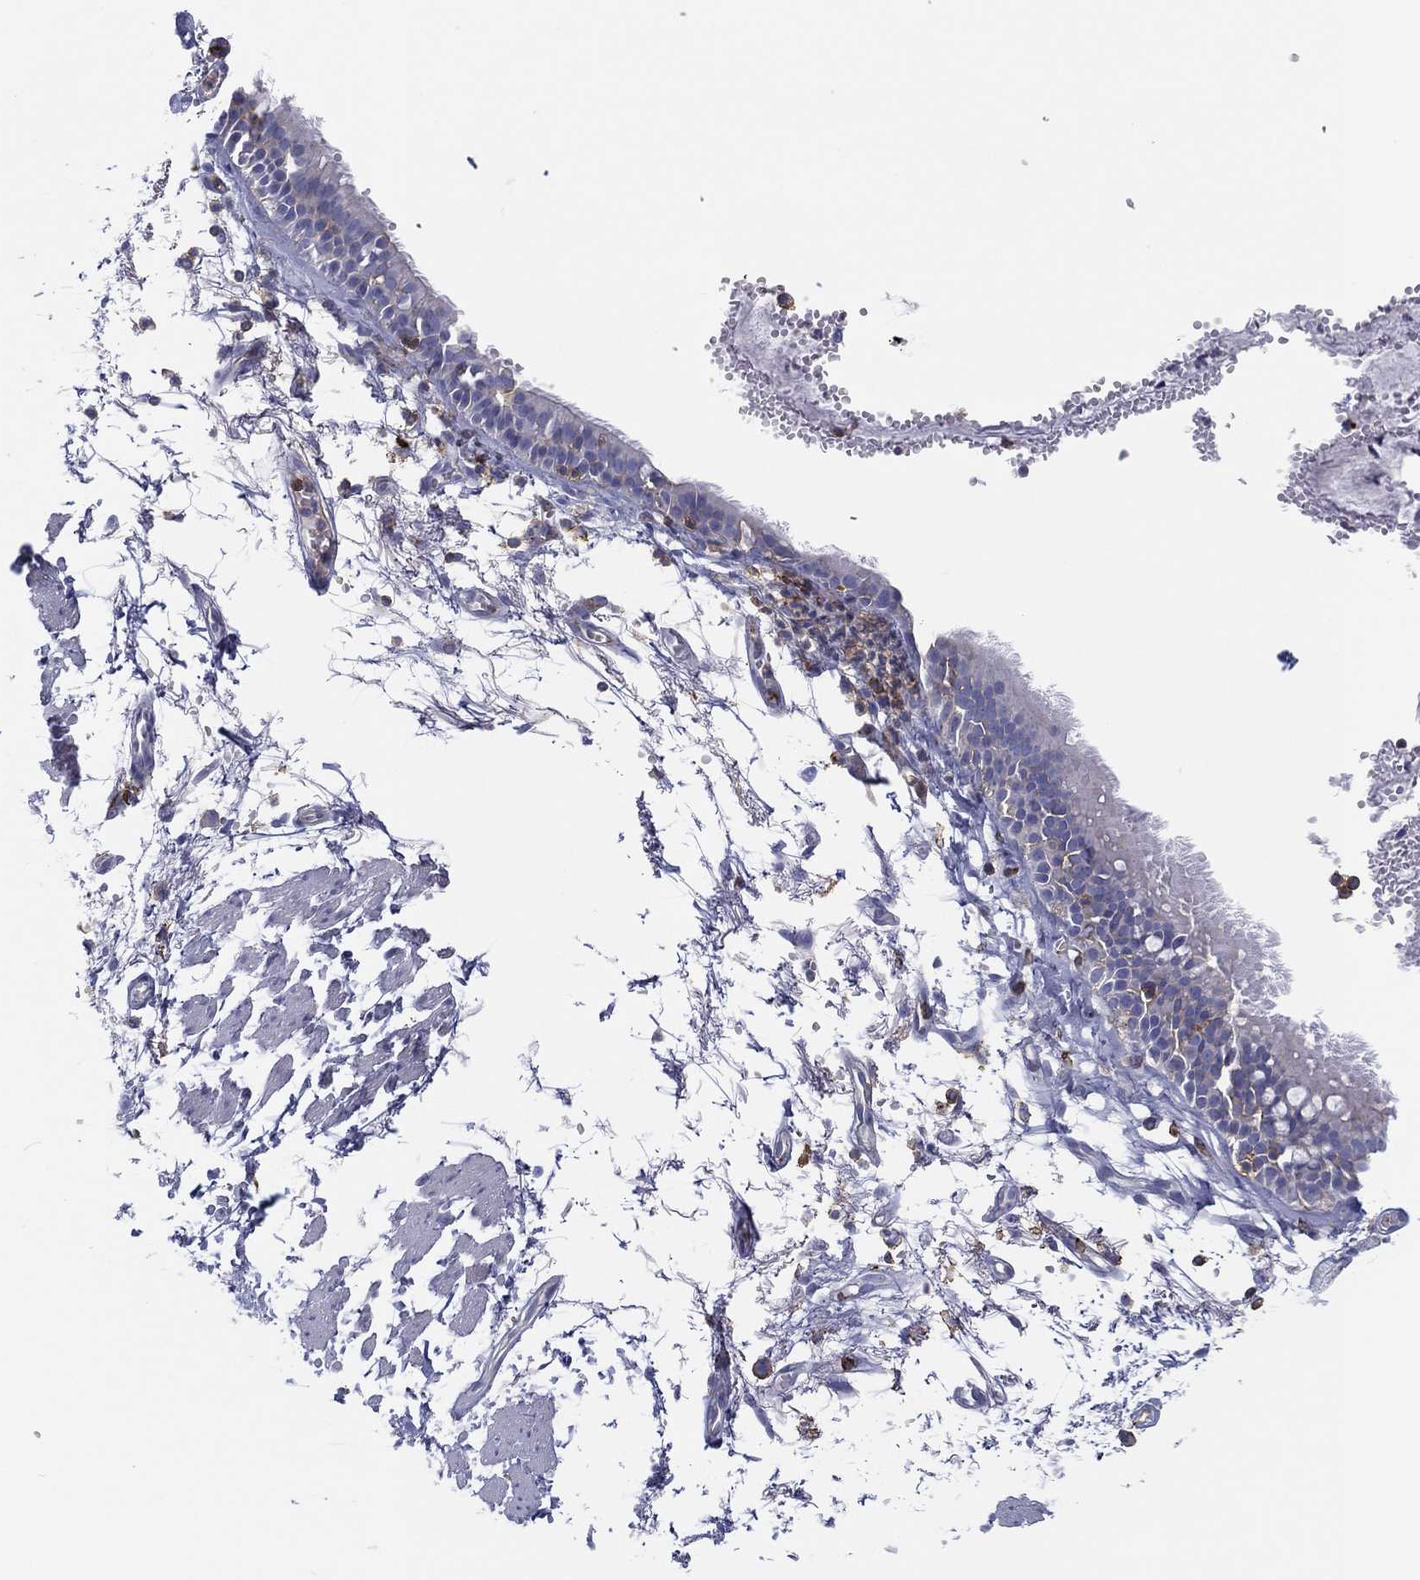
{"staining": {"intensity": "negative", "quantity": "none", "location": "none"}, "tissue": "soft tissue", "cell_type": "Fibroblasts", "image_type": "normal", "snomed": [{"axis": "morphology", "description": "Normal tissue, NOS"}, {"axis": "morphology", "description": "Squamous cell carcinoma, NOS"}, {"axis": "topography", "description": "Cartilage tissue"}, {"axis": "topography", "description": "Lung"}], "caption": "High magnification brightfield microscopy of unremarkable soft tissue stained with DAB (3,3'-diaminobenzidine) (brown) and counterstained with hematoxylin (blue): fibroblasts show no significant expression. (IHC, brightfield microscopy, high magnification).", "gene": "SELPLG", "patient": {"sex": "male", "age": 66}}